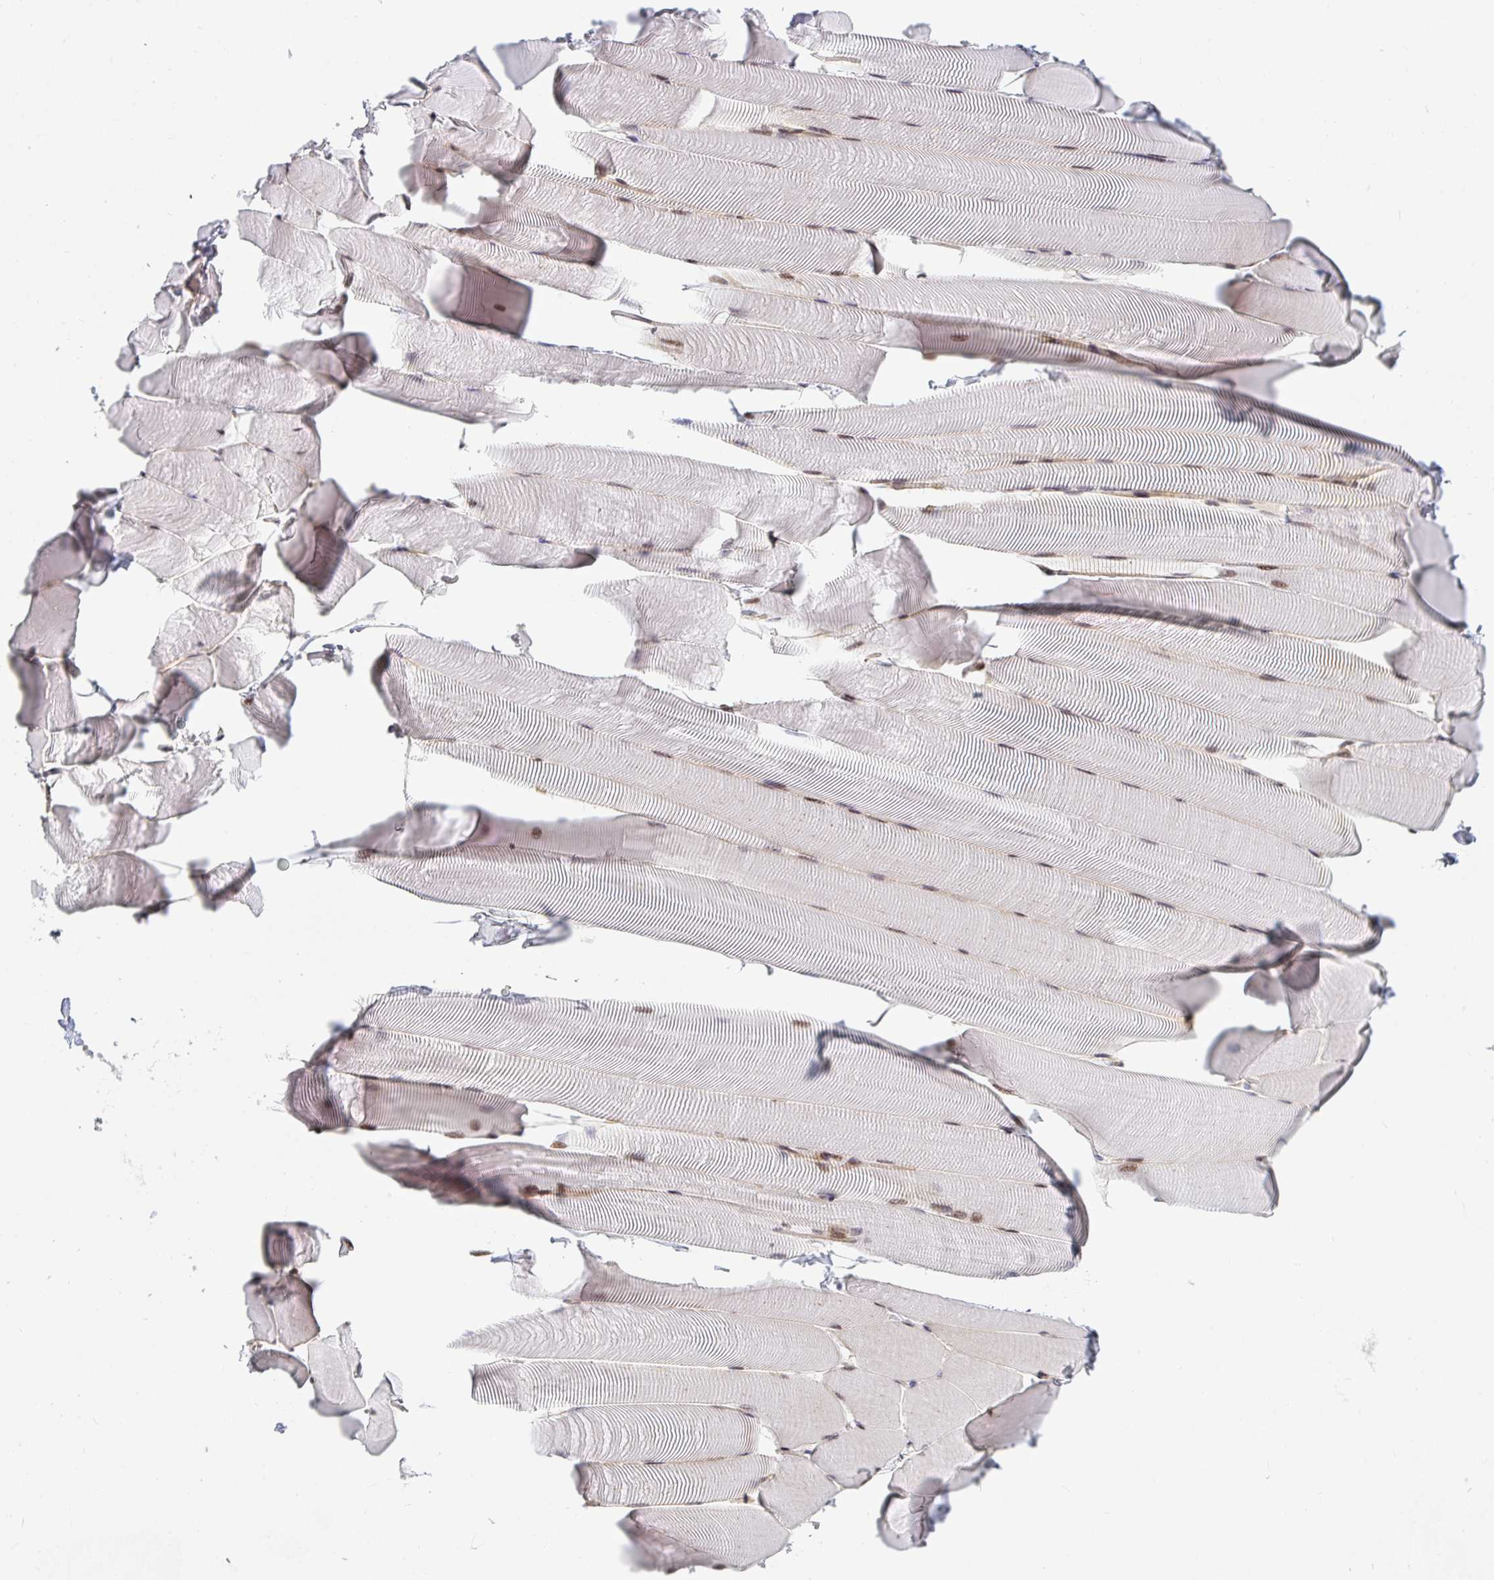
{"staining": {"intensity": "moderate", "quantity": "<25%", "location": "nuclear"}, "tissue": "skeletal muscle", "cell_type": "Myocytes", "image_type": "normal", "snomed": [{"axis": "morphology", "description": "Normal tissue, NOS"}, {"axis": "topography", "description": "Skeletal muscle"}], "caption": "Immunohistochemical staining of unremarkable human skeletal muscle demonstrates moderate nuclear protein staining in about <25% of myocytes. The staining was performed using DAB (3,3'-diaminobenzidine) to visualize the protein expression in brown, while the nuclei were stained in blue with hematoxylin (Magnification: 20x).", "gene": "ZIC3", "patient": {"sex": "male", "age": 25}}